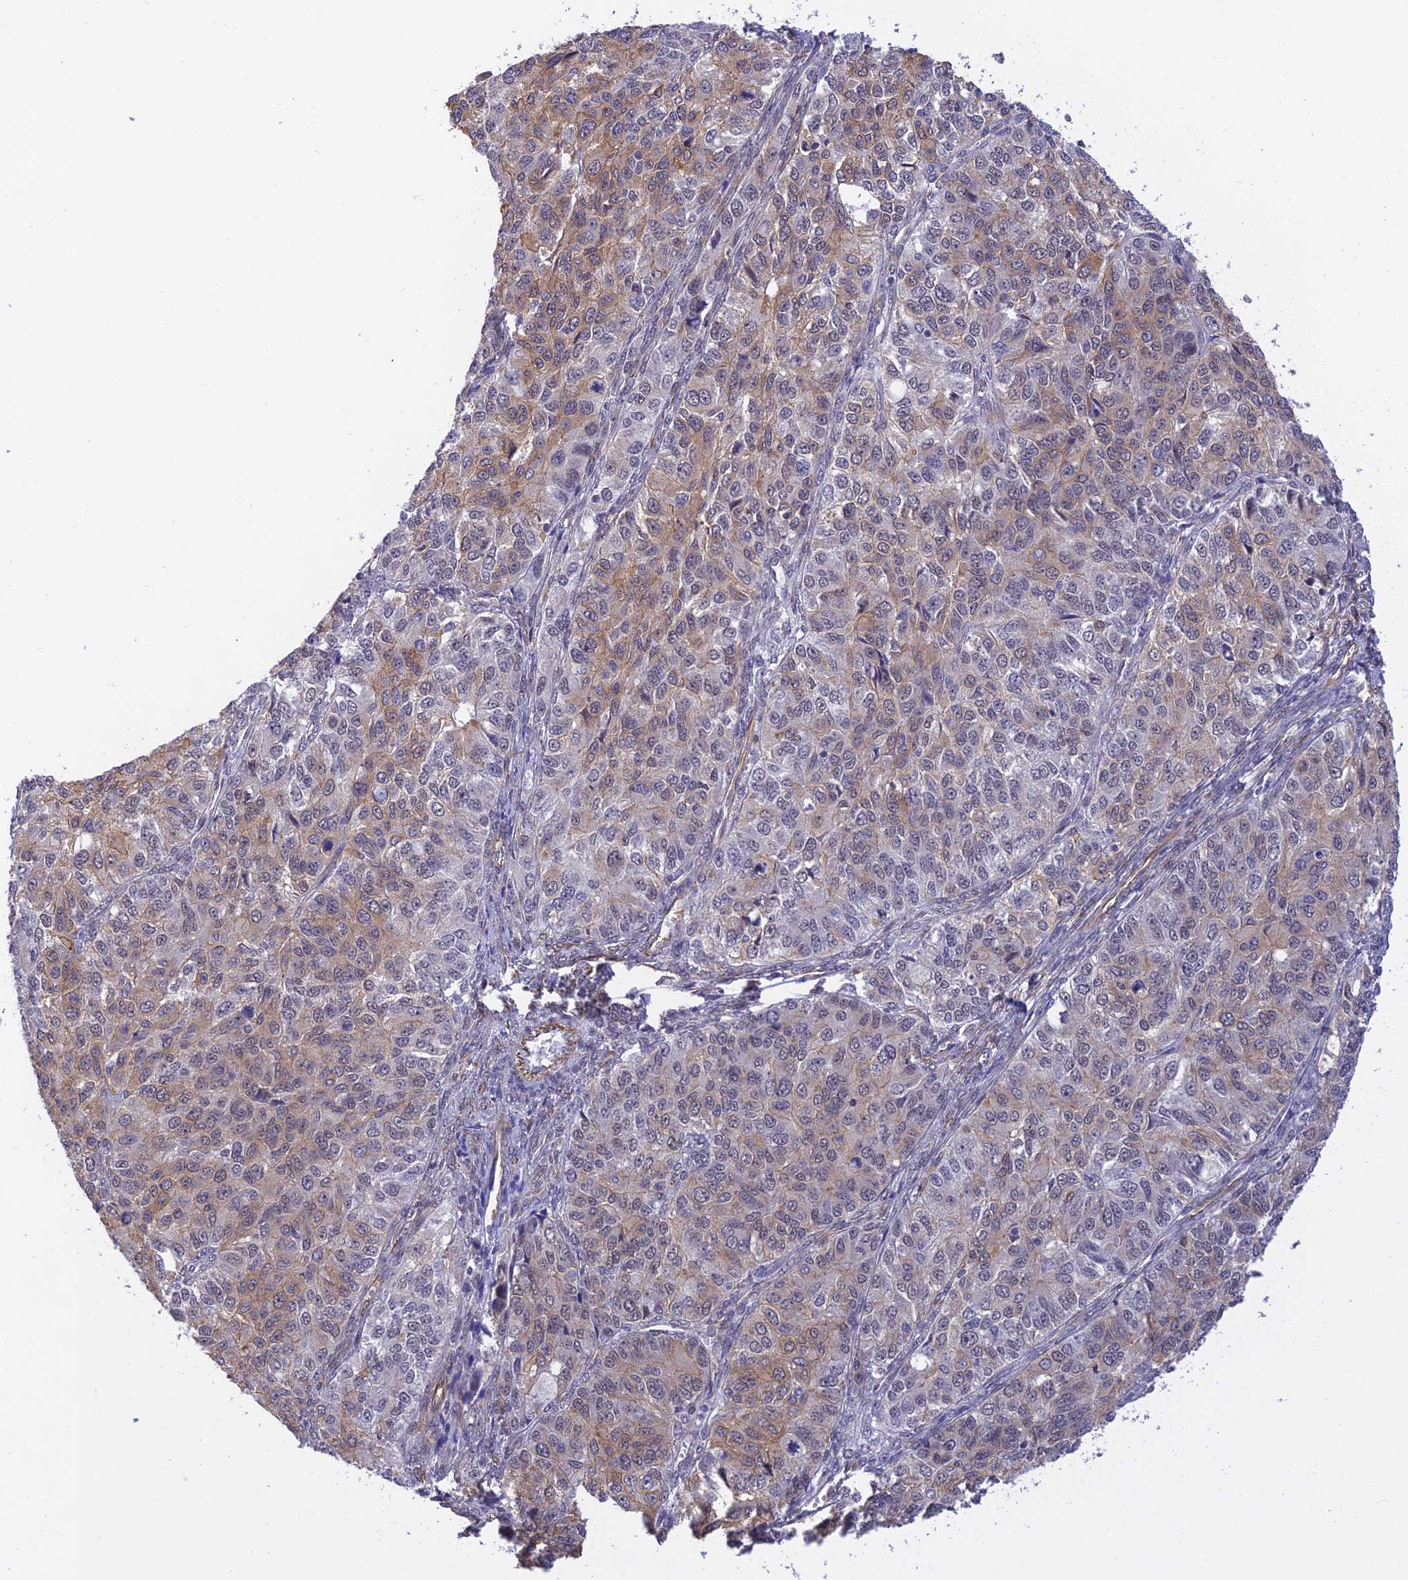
{"staining": {"intensity": "moderate", "quantity": "<25%", "location": "cytoplasmic/membranous"}, "tissue": "ovarian cancer", "cell_type": "Tumor cells", "image_type": "cancer", "snomed": [{"axis": "morphology", "description": "Carcinoma, endometroid"}, {"axis": "topography", "description": "Ovary"}], "caption": "This micrograph demonstrates immunohistochemistry (IHC) staining of human ovarian cancer (endometroid carcinoma), with low moderate cytoplasmic/membranous staining in about <25% of tumor cells.", "gene": "PAGR1", "patient": {"sex": "female", "age": 51}}